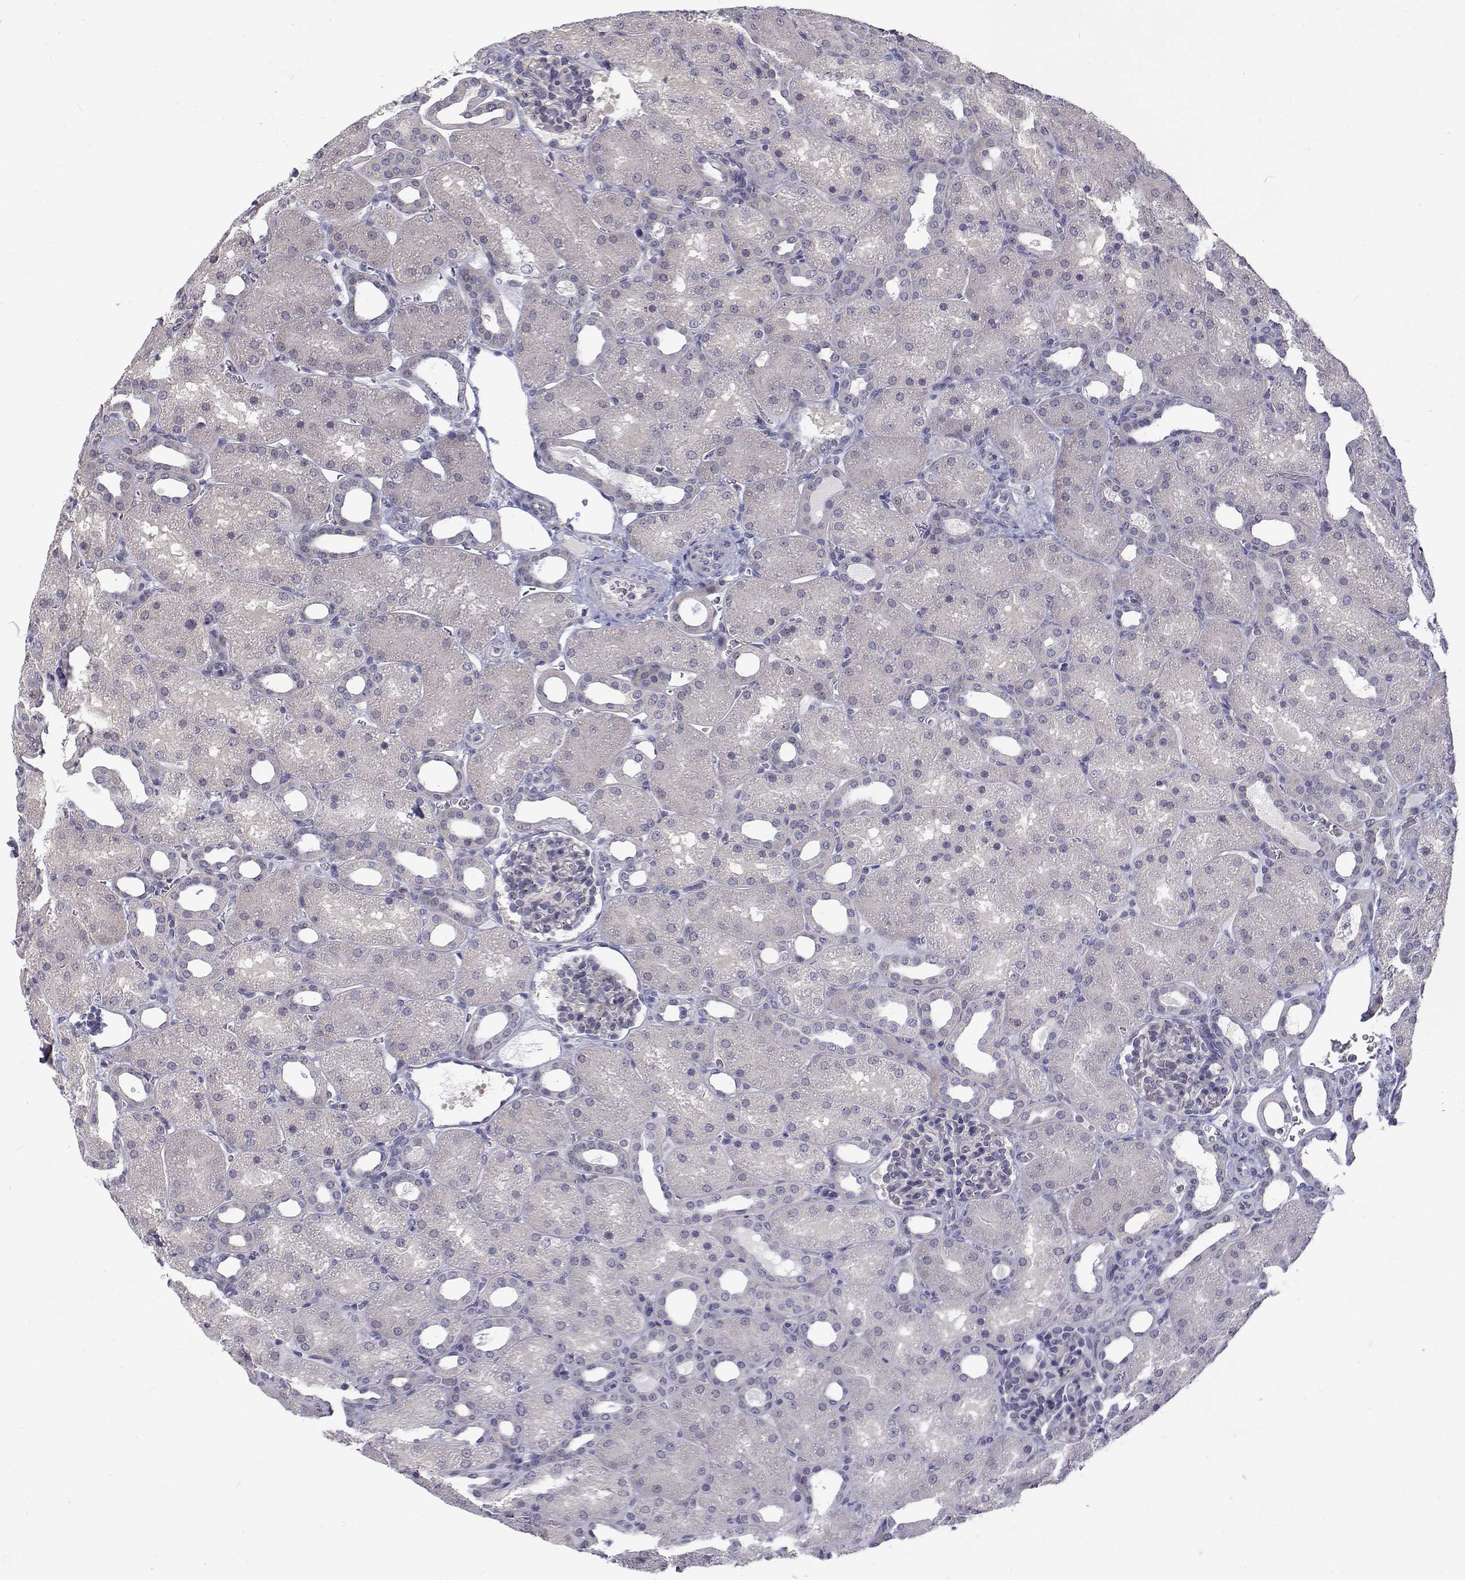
{"staining": {"intensity": "negative", "quantity": "none", "location": "none"}, "tissue": "kidney", "cell_type": "Cells in glomeruli", "image_type": "normal", "snomed": [{"axis": "morphology", "description": "Normal tissue, NOS"}, {"axis": "topography", "description": "Kidney"}], "caption": "This is an IHC micrograph of normal kidney. There is no expression in cells in glomeruli.", "gene": "MYPN", "patient": {"sex": "male", "age": 2}}